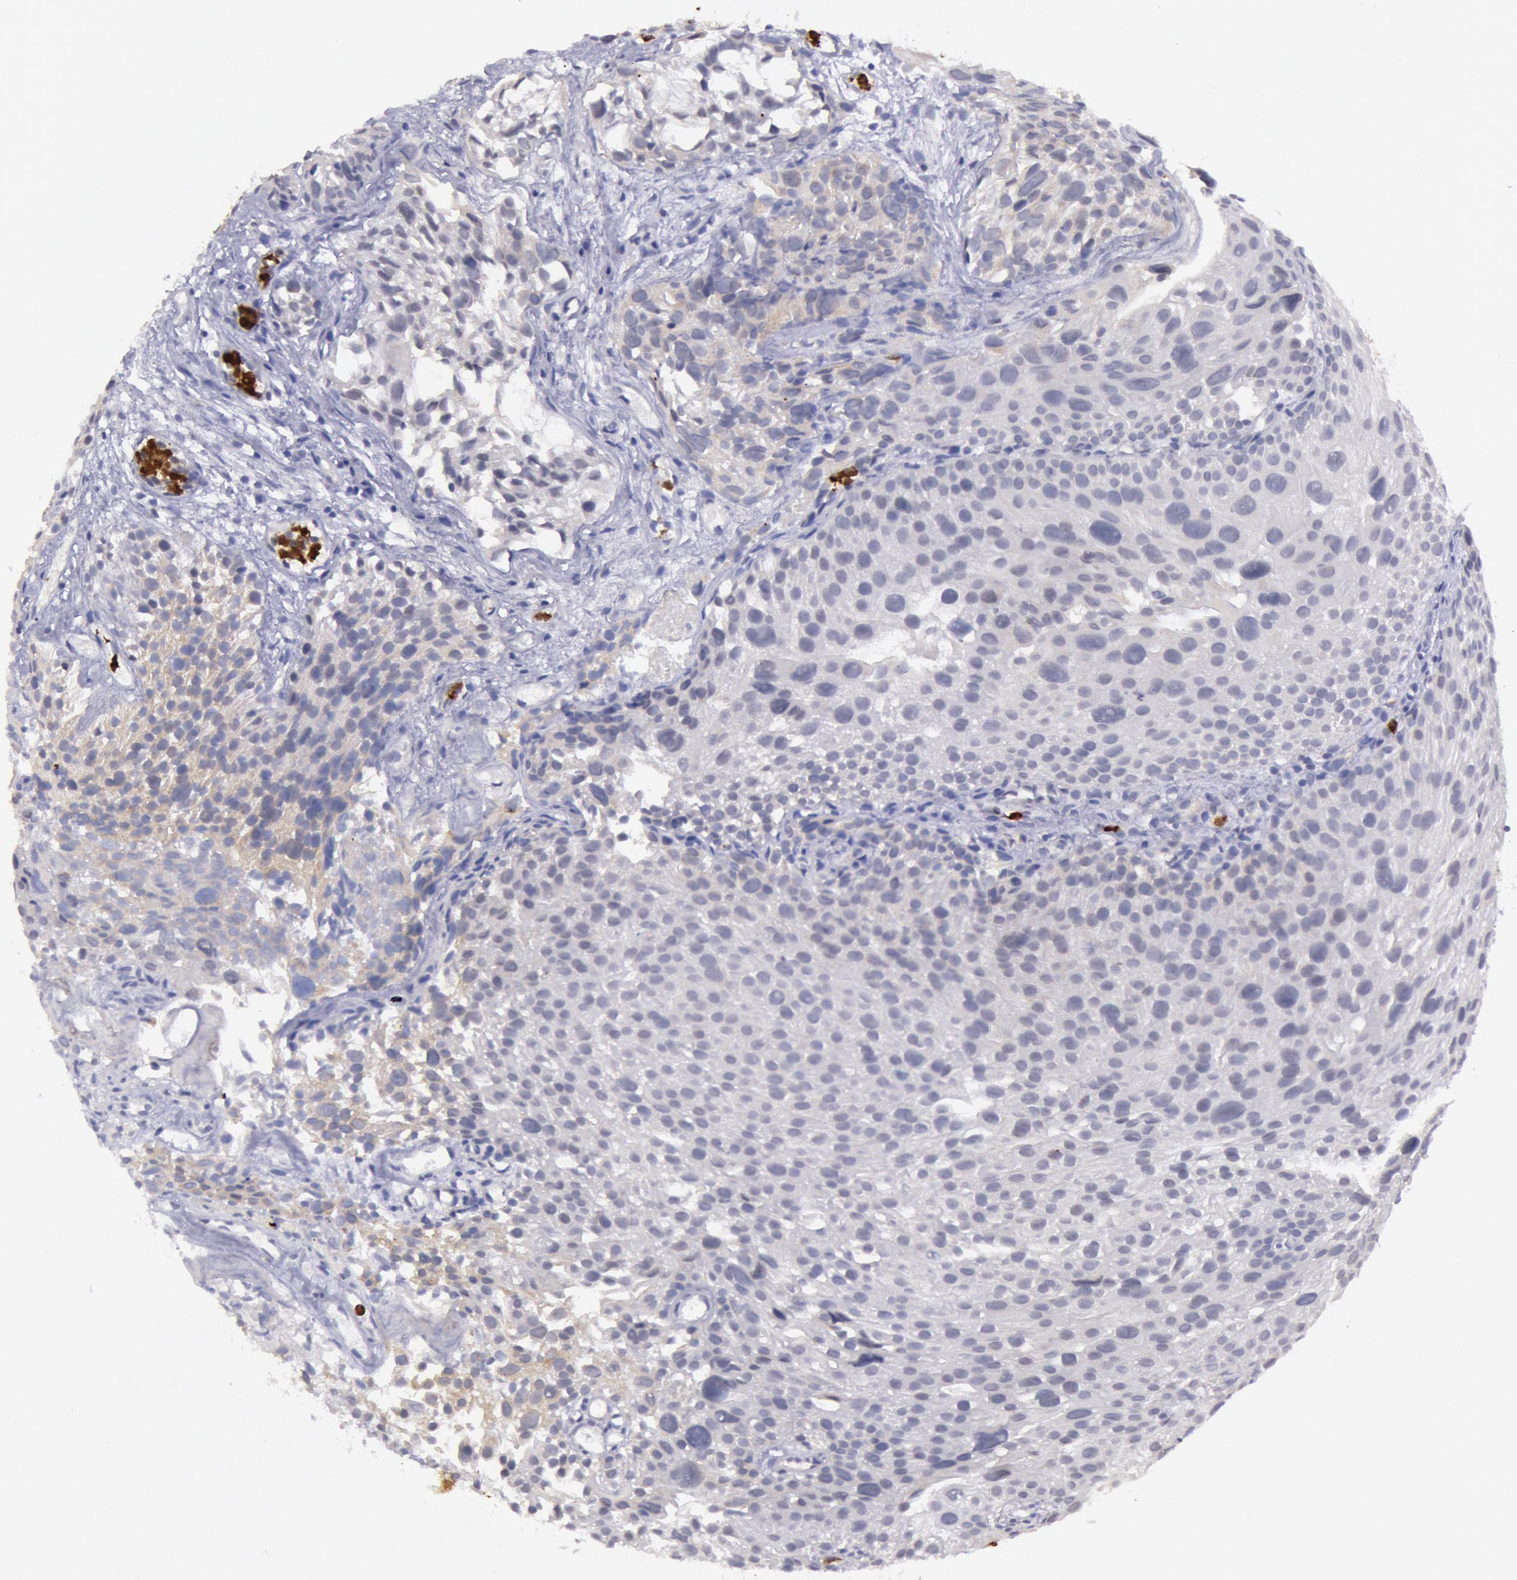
{"staining": {"intensity": "negative", "quantity": "none", "location": "none"}, "tissue": "urothelial cancer", "cell_type": "Tumor cells", "image_type": "cancer", "snomed": [{"axis": "morphology", "description": "Urothelial carcinoma, High grade"}, {"axis": "topography", "description": "Urinary bladder"}], "caption": "Immunohistochemical staining of human urothelial carcinoma (high-grade) demonstrates no significant expression in tumor cells.", "gene": "KDM6A", "patient": {"sex": "female", "age": 78}}